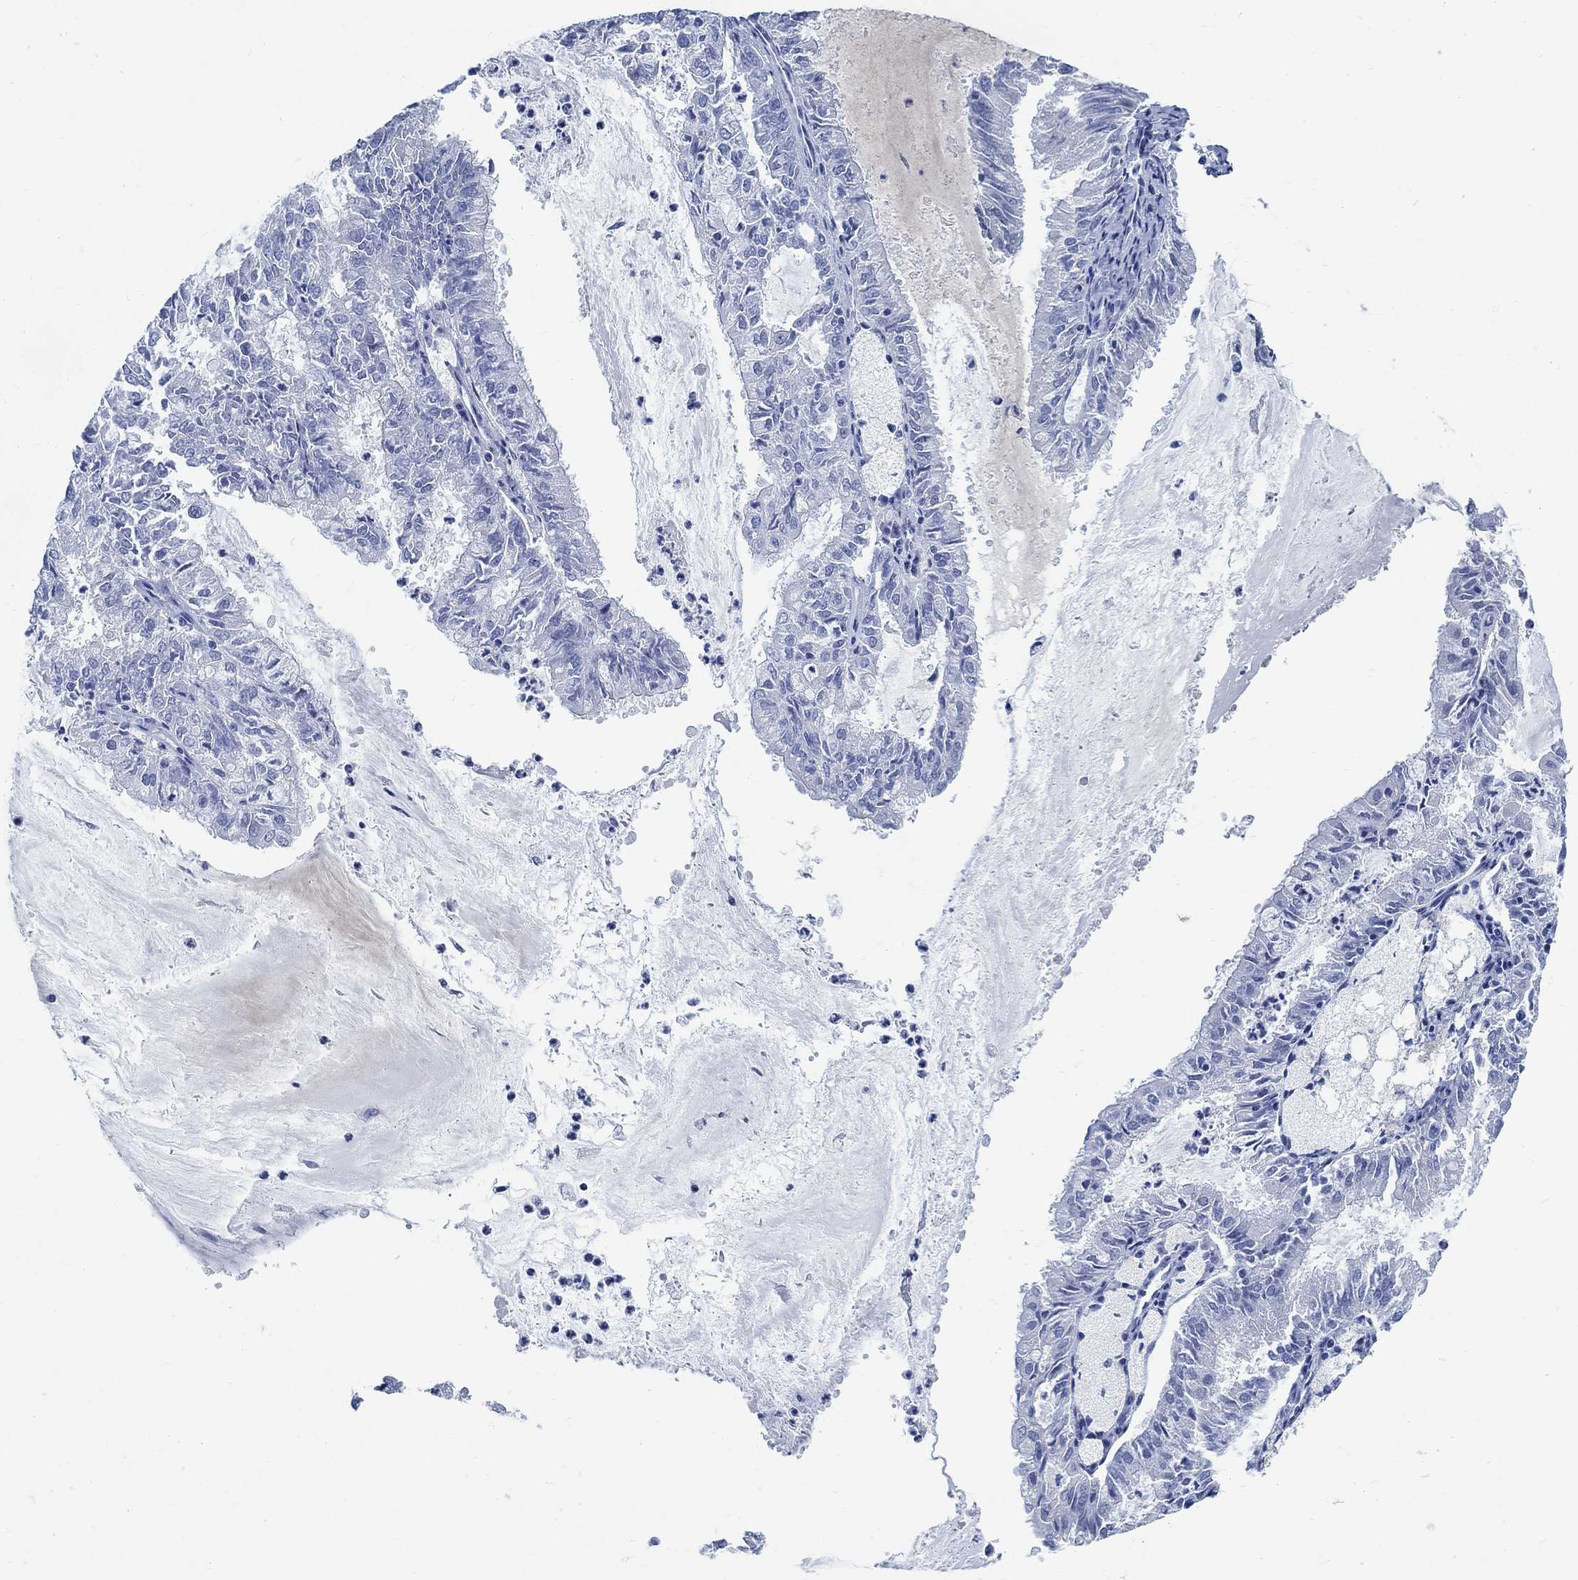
{"staining": {"intensity": "negative", "quantity": "none", "location": "none"}, "tissue": "endometrial cancer", "cell_type": "Tumor cells", "image_type": "cancer", "snomed": [{"axis": "morphology", "description": "Adenocarcinoma, NOS"}, {"axis": "topography", "description": "Endometrium"}], "caption": "Immunohistochemistry (IHC) photomicrograph of neoplastic tissue: endometrial adenocarcinoma stained with DAB exhibits no significant protein staining in tumor cells. (DAB (3,3'-diaminobenzidine) immunohistochemistry (IHC), high magnification).", "gene": "RBM20", "patient": {"sex": "female", "age": 57}}